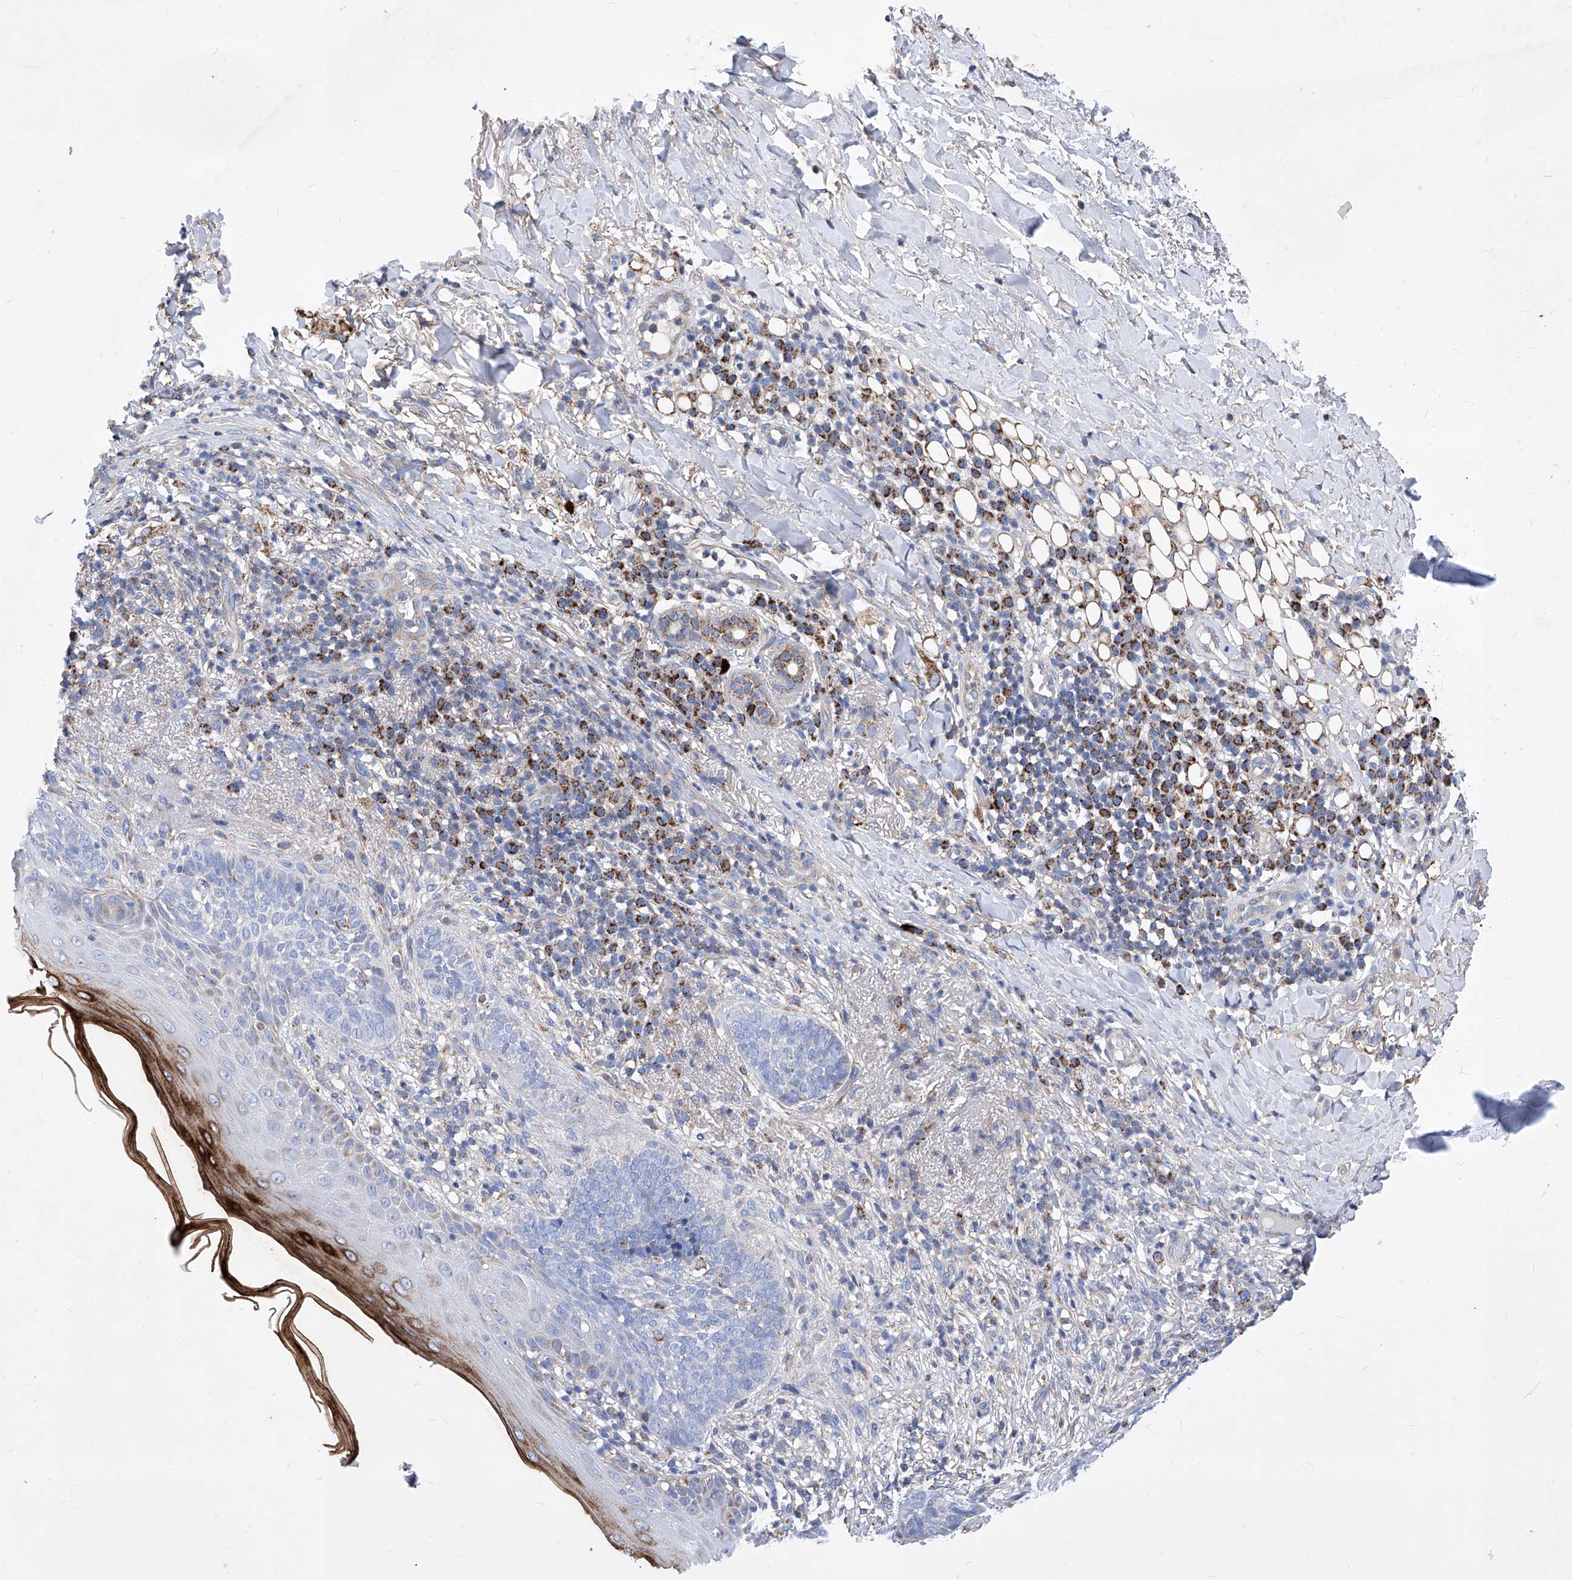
{"staining": {"intensity": "negative", "quantity": "none", "location": "none"}, "tissue": "skin cancer", "cell_type": "Tumor cells", "image_type": "cancer", "snomed": [{"axis": "morphology", "description": "Basal cell carcinoma"}, {"axis": "topography", "description": "Skin"}], "caption": "Tumor cells show no significant expression in skin cancer (basal cell carcinoma).", "gene": "HRNR", "patient": {"sex": "male", "age": 85}}